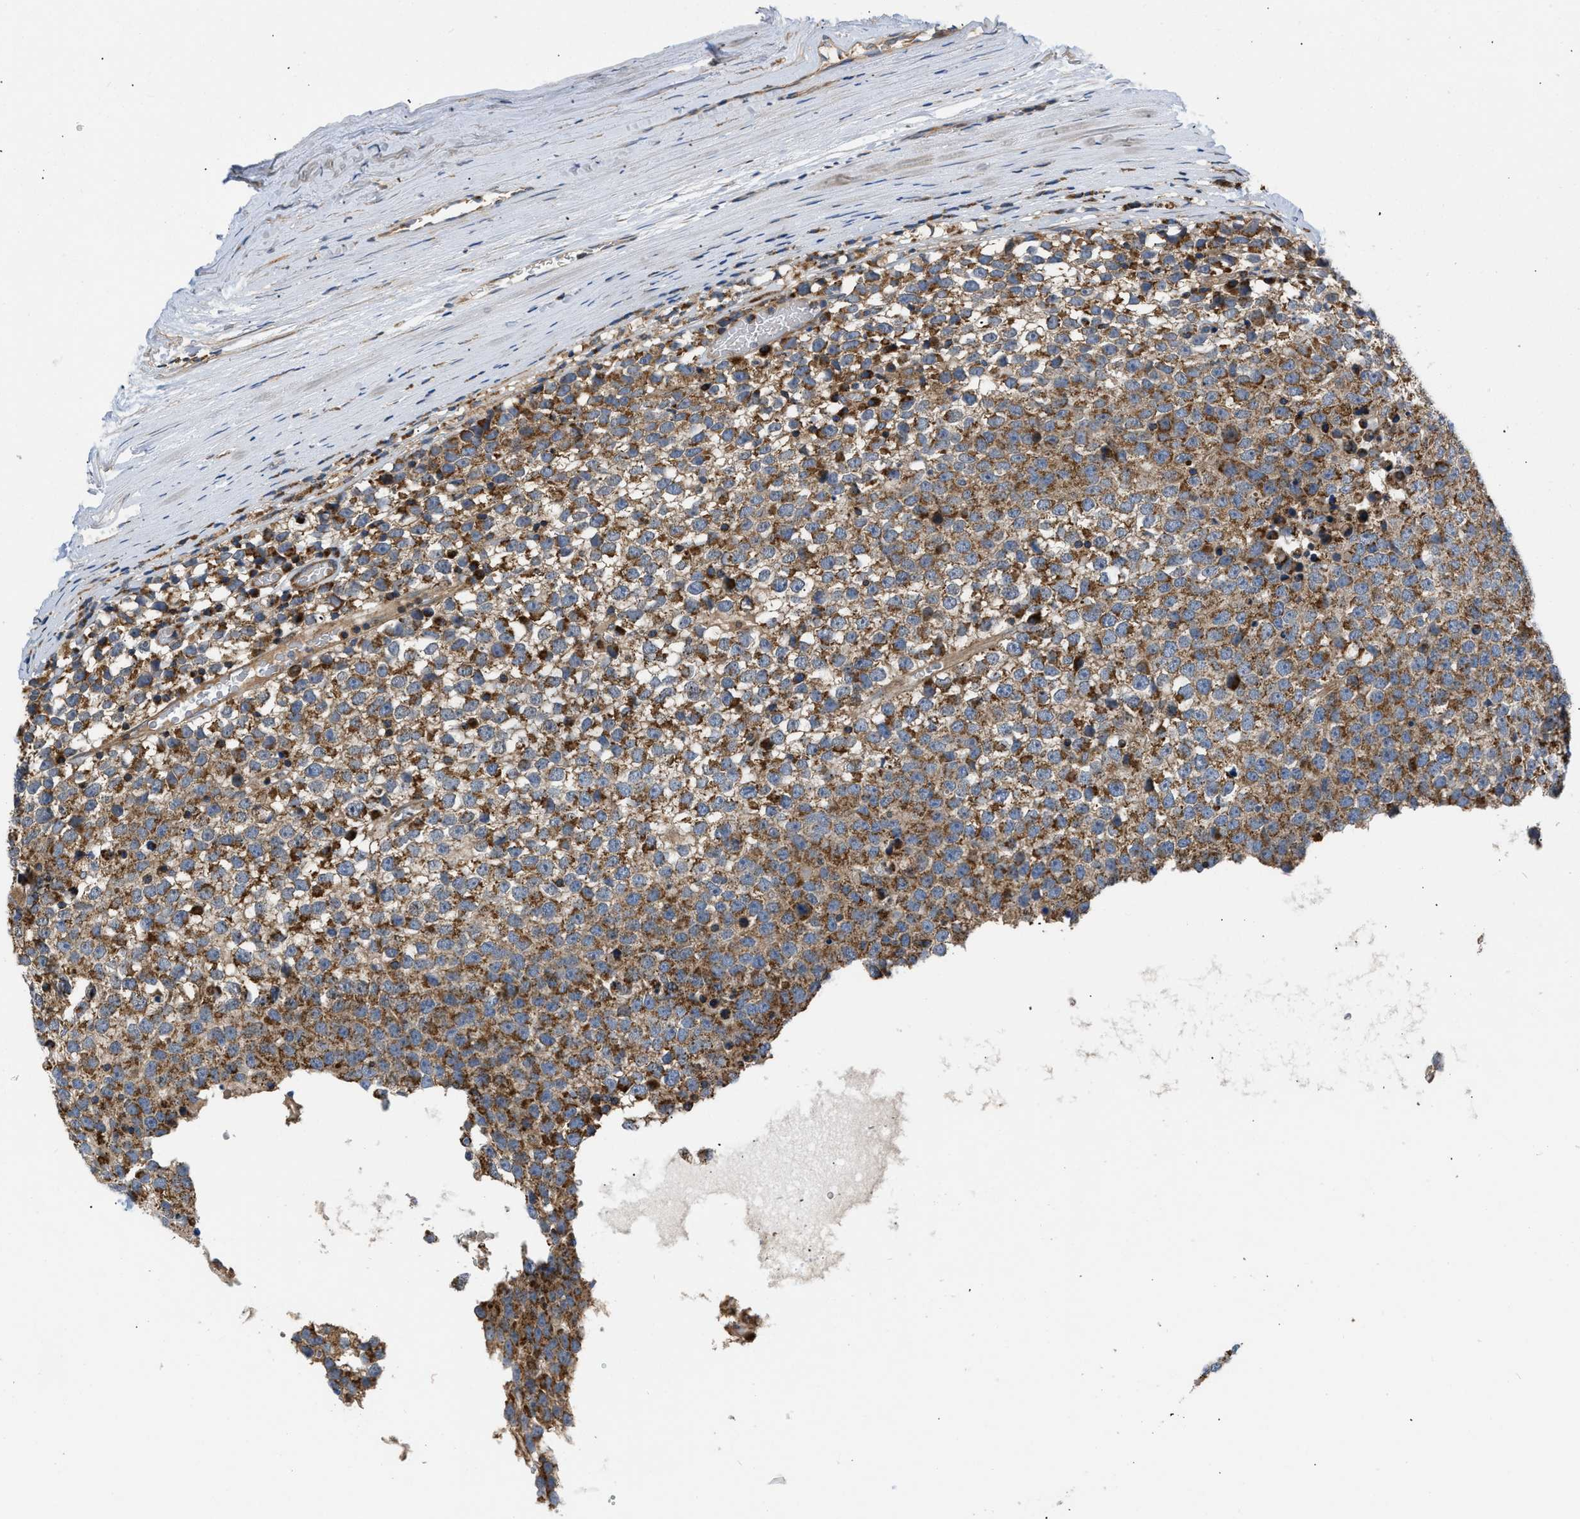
{"staining": {"intensity": "moderate", "quantity": ">75%", "location": "cytoplasmic/membranous"}, "tissue": "testis cancer", "cell_type": "Tumor cells", "image_type": "cancer", "snomed": [{"axis": "morphology", "description": "Seminoma, NOS"}, {"axis": "topography", "description": "Testis"}], "caption": "Immunohistochemical staining of testis seminoma exhibits medium levels of moderate cytoplasmic/membranous expression in approximately >75% of tumor cells.", "gene": "OPTN", "patient": {"sex": "male", "age": 65}}